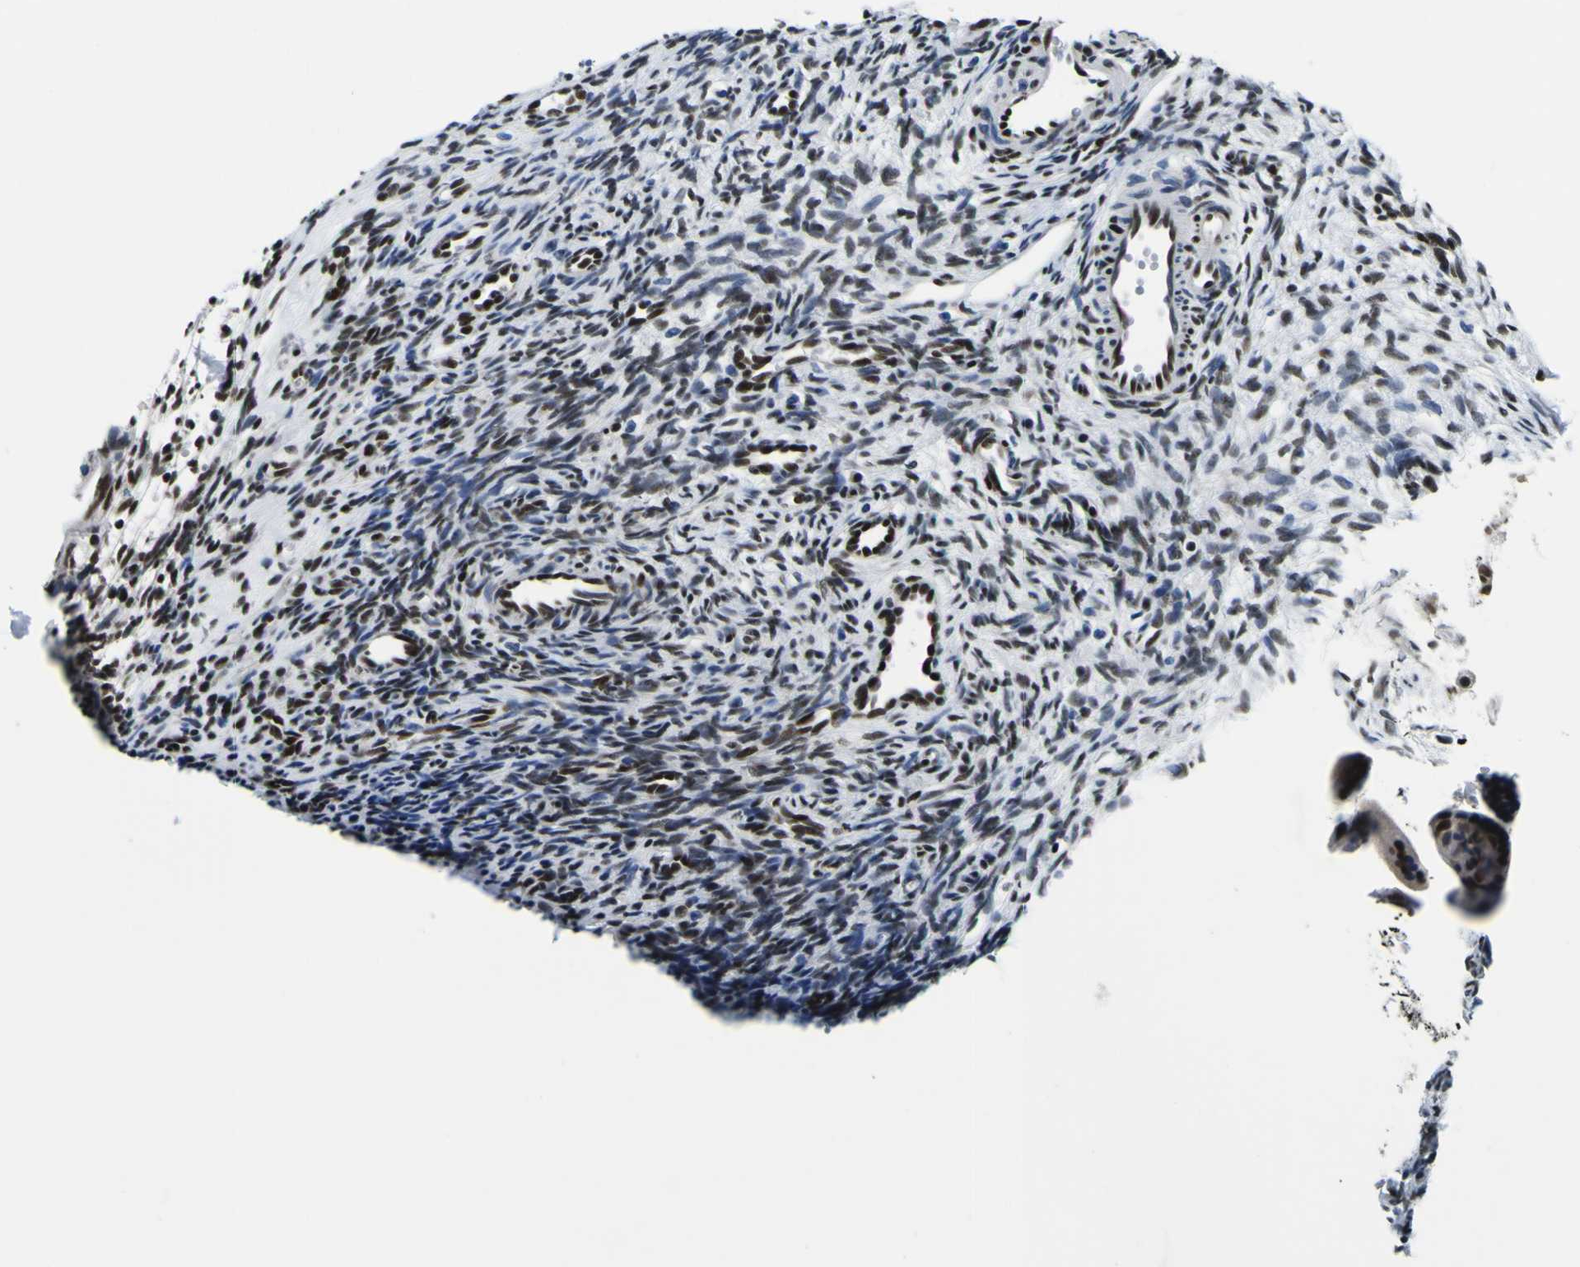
{"staining": {"intensity": "moderate", "quantity": "25%-75%", "location": "nuclear"}, "tissue": "ovary", "cell_type": "Ovarian stroma cells", "image_type": "normal", "snomed": [{"axis": "morphology", "description": "Normal tissue, NOS"}, {"axis": "topography", "description": "Ovary"}], "caption": "Normal ovary shows moderate nuclear expression in approximately 25%-75% of ovarian stroma cells.", "gene": "SP1", "patient": {"sex": "female", "age": 33}}